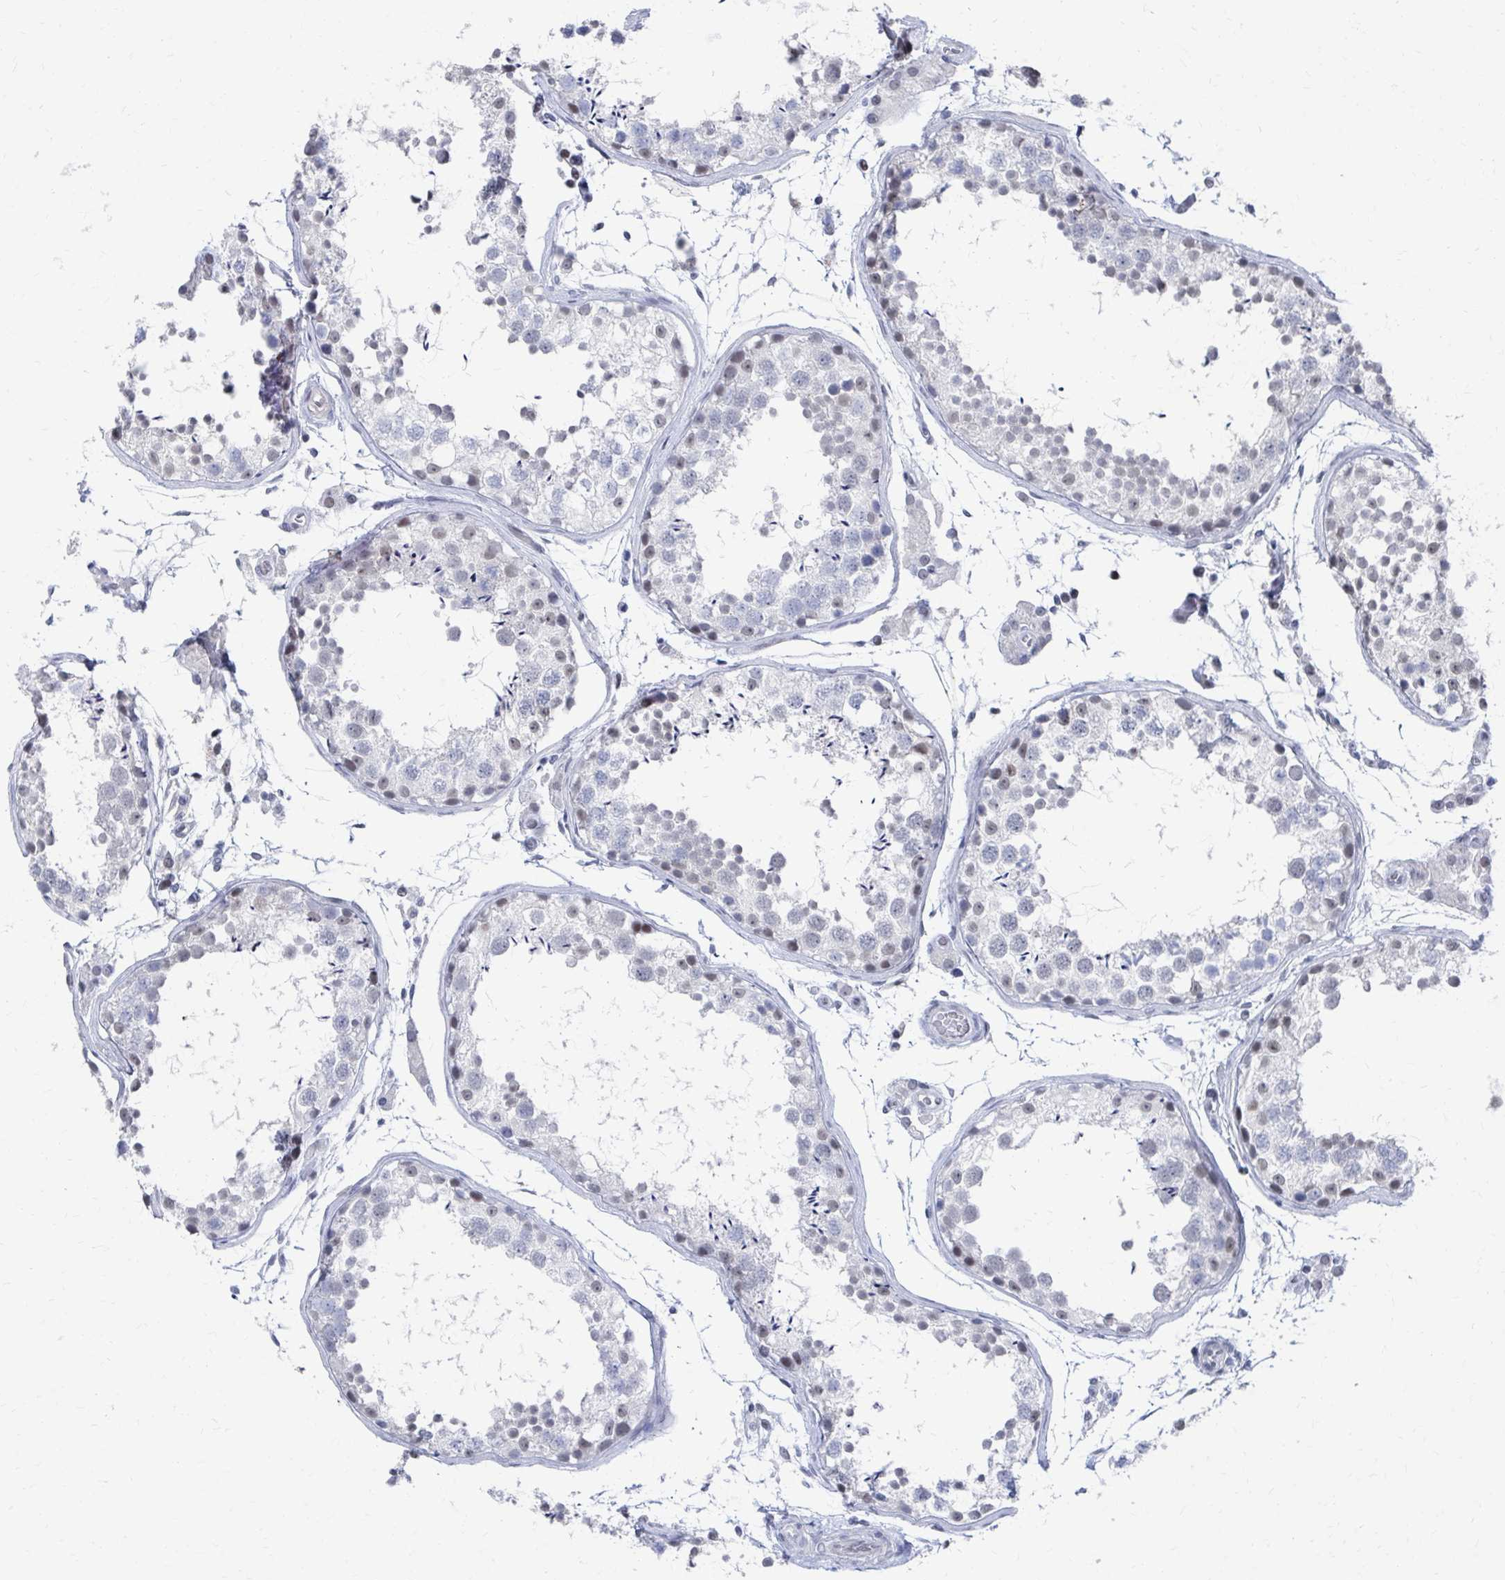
{"staining": {"intensity": "moderate", "quantity": "<25%", "location": "nuclear"}, "tissue": "testis", "cell_type": "Cells in seminiferous ducts", "image_type": "normal", "snomed": [{"axis": "morphology", "description": "Normal tissue, NOS"}, {"axis": "topography", "description": "Testis"}], "caption": "Testis stained with IHC demonstrates moderate nuclear positivity in about <25% of cells in seminiferous ducts.", "gene": "CDIN1", "patient": {"sex": "male", "age": 29}}